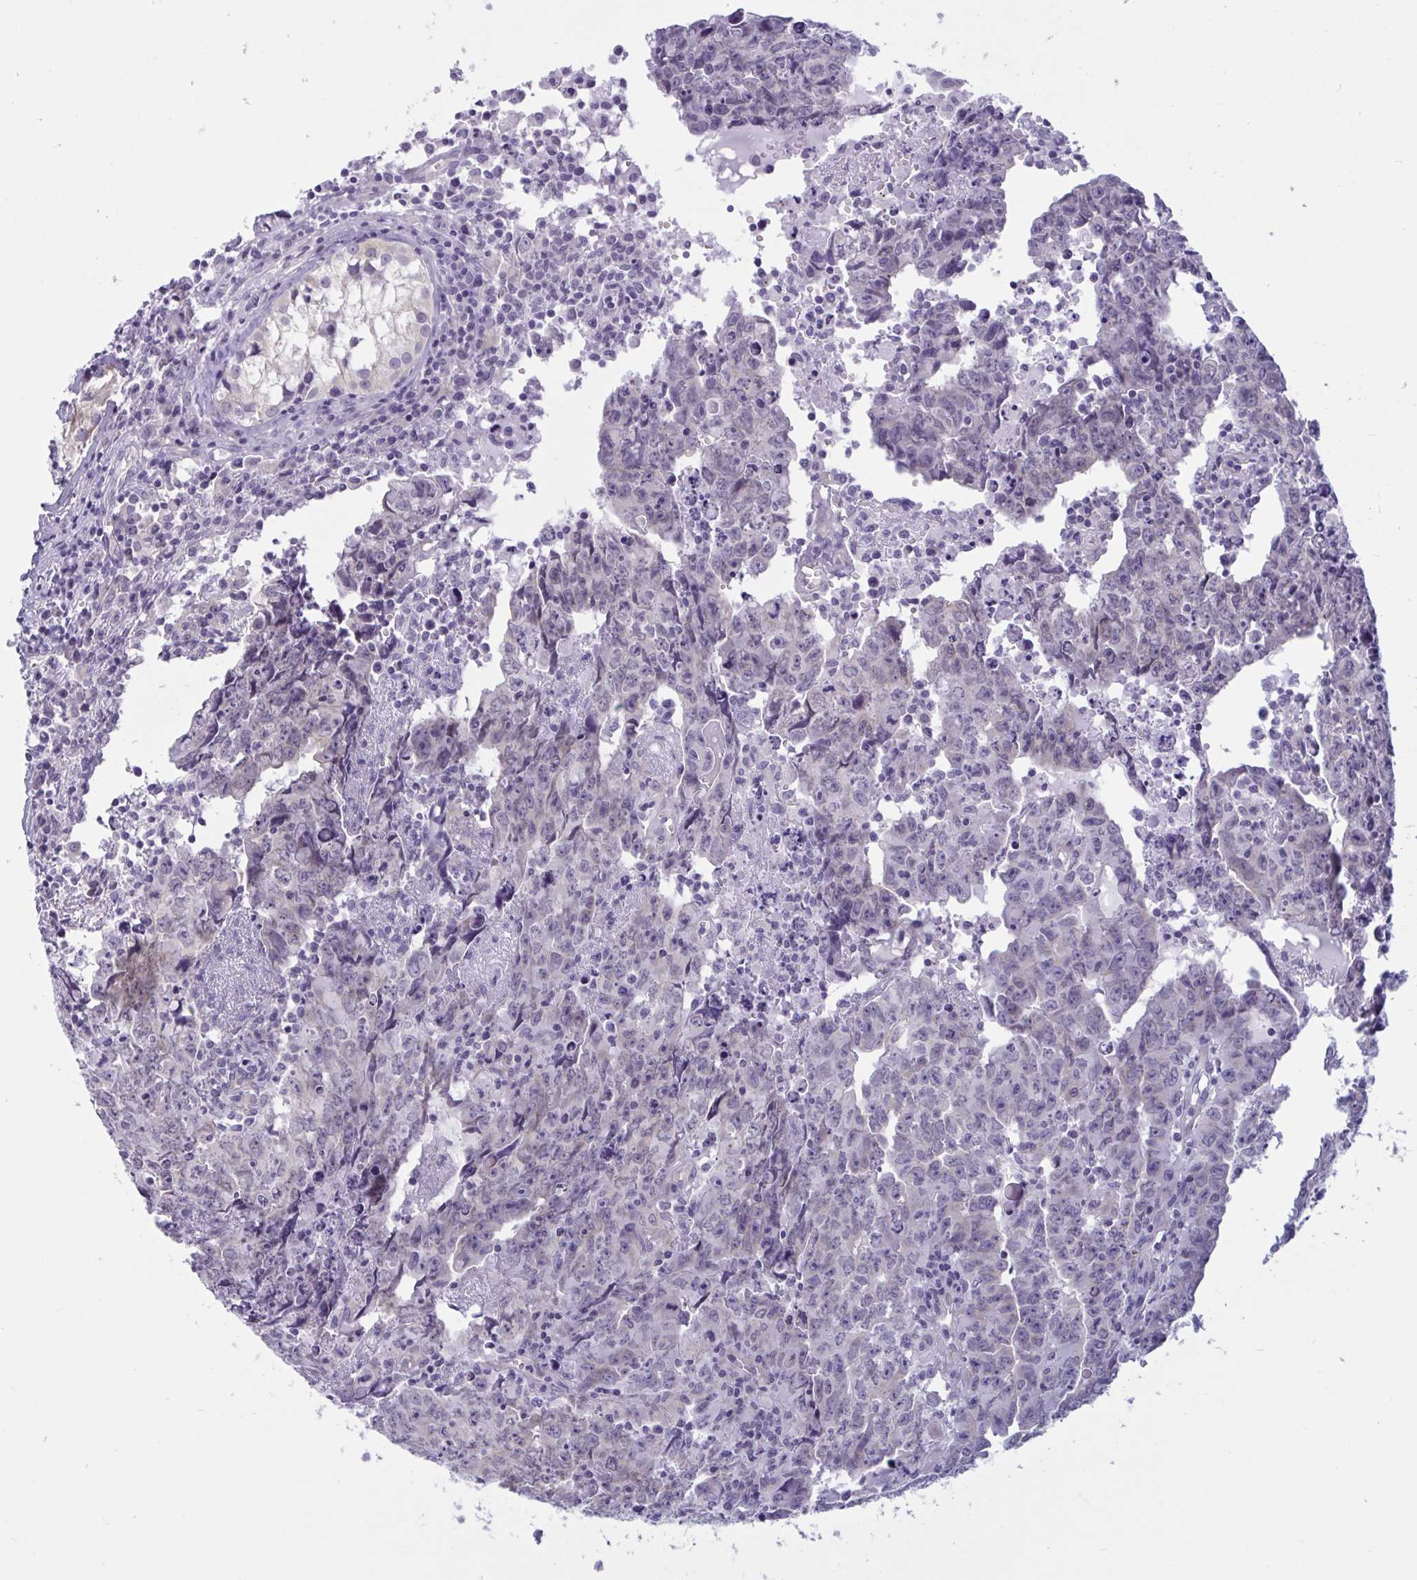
{"staining": {"intensity": "weak", "quantity": "<25%", "location": "cytoplasmic/membranous"}, "tissue": "testis cancer", "cell_type": "Tumor cells", "image_type": "cancer", "snomed": [{"axis": "morphology", "description": "Carcinoma, Embryonal, NOS"}, {"axis": "topography", "description": "Testis"}], "caption": "The micrograph demonstrates no staining of tumor cells in testis cancer.", "gene": "CAMLG", "patient": {"sex": "male", "age": 22}}